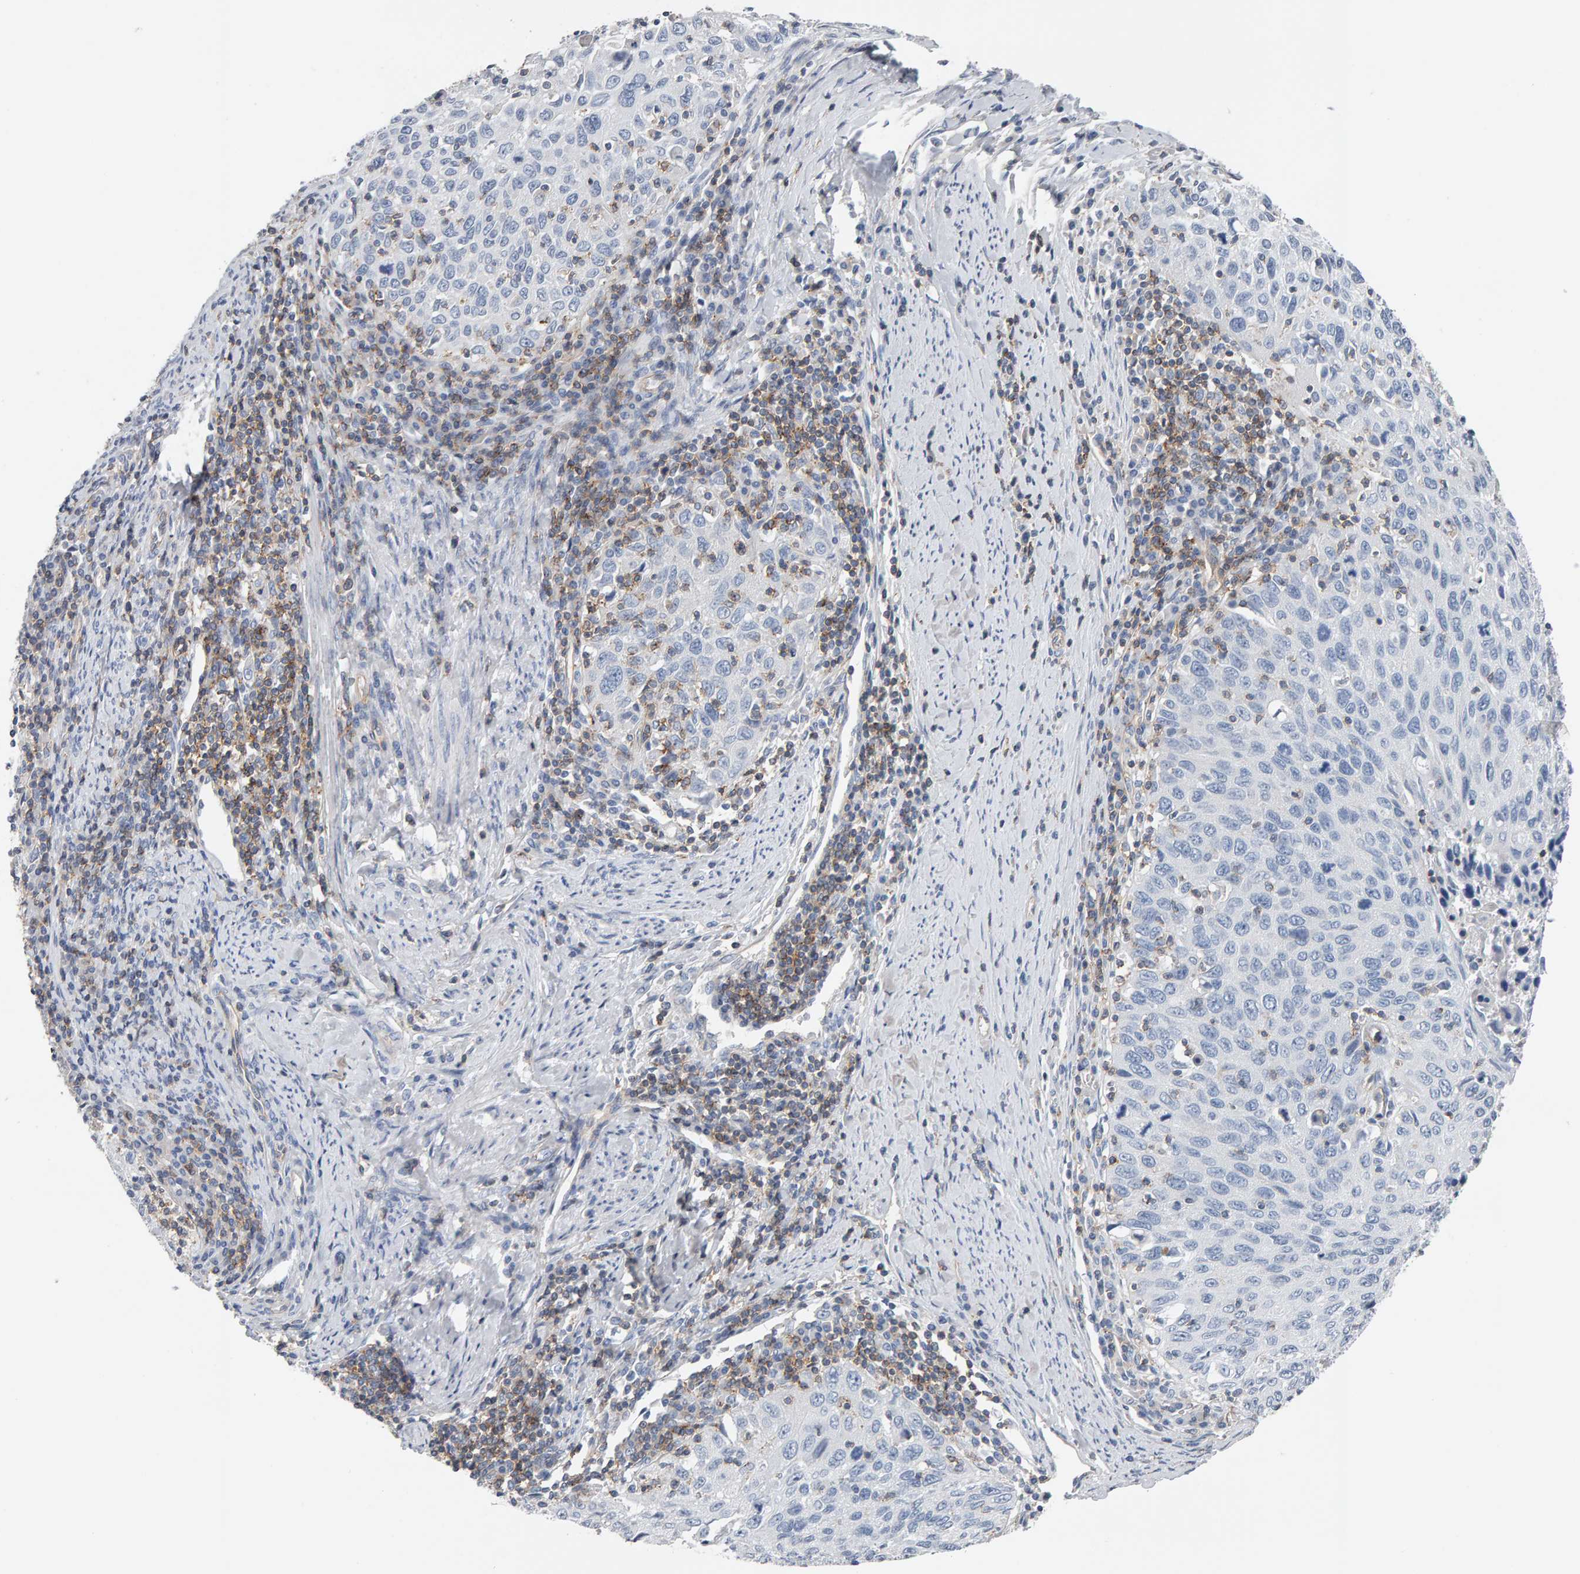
{"staining": {"intensity": "negative", "quantity": "none", "location": "none"}, "tissue": "cervical cancer", "cell_type": "Tumor cells", "image_type": "cancer", "snomed": [{"axis": "morphology", "description": "Squamous cell carcinoma, NOS"}, {"axis": "topography", "description": "Cervix"}], "caption": "An image of human squamous cell carcinoma (cervical) is negative for staining in tumor cells.", "gene": "FYN", "patient": {"sex": "female", "age": 53}}